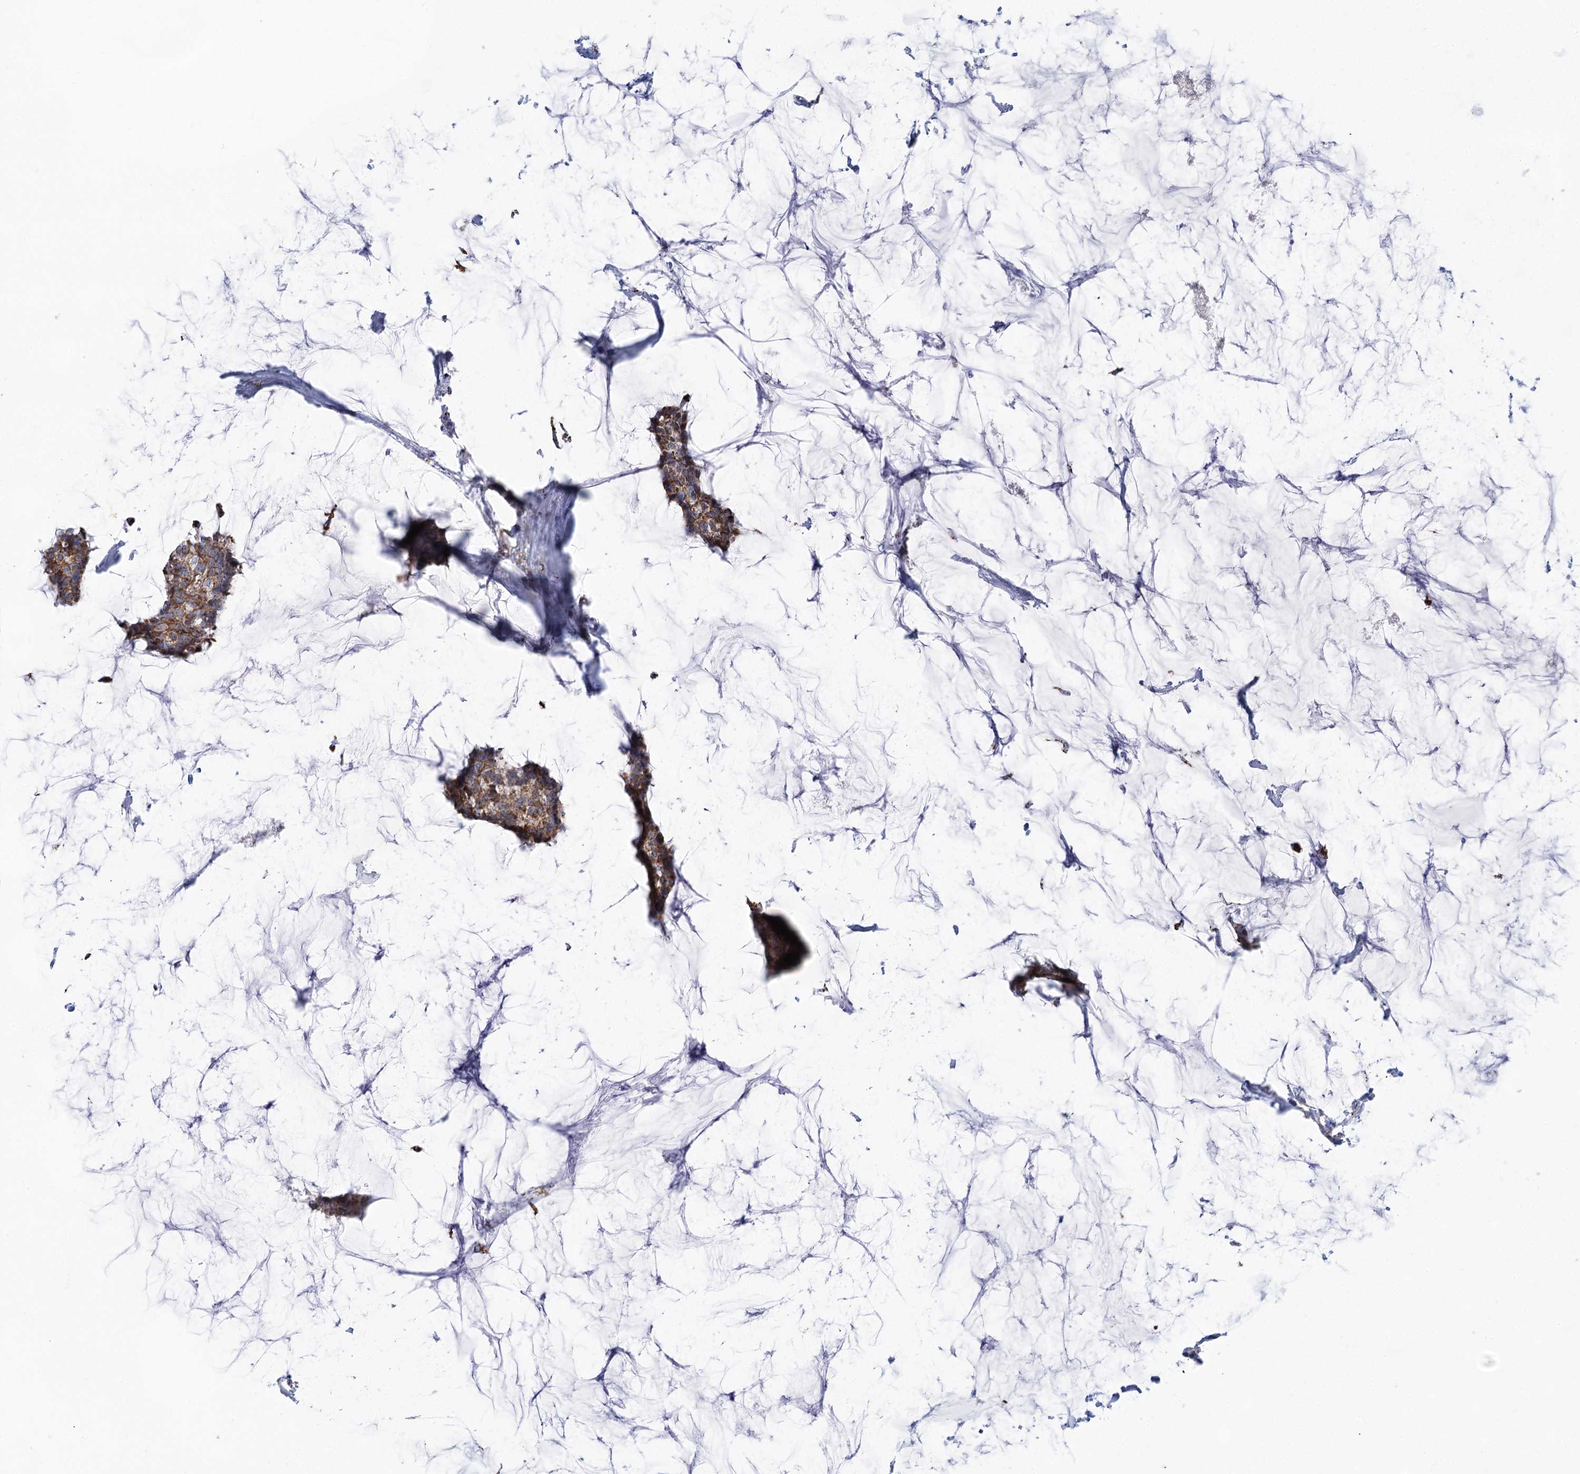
{"staining": {"intensity": "moderate", "quantity": ">75%", "location": "cytoplasmic/membranous"}, "tissue": "breast cancer", "cell_type": "Tumor cells", "image_type": "cancer", "snomed": [{"axis": "morphology", "description": "Duct carcinoma"}, {"axis": "topography", "description": "Breast"}], "caption": "Human breast cancer (invasive ductal carcinoma) stained with a protein marker exhibits moderate staining in tumor cells.", "gene": "NADK2", "patient": {"sex": "female", "age": 93}}